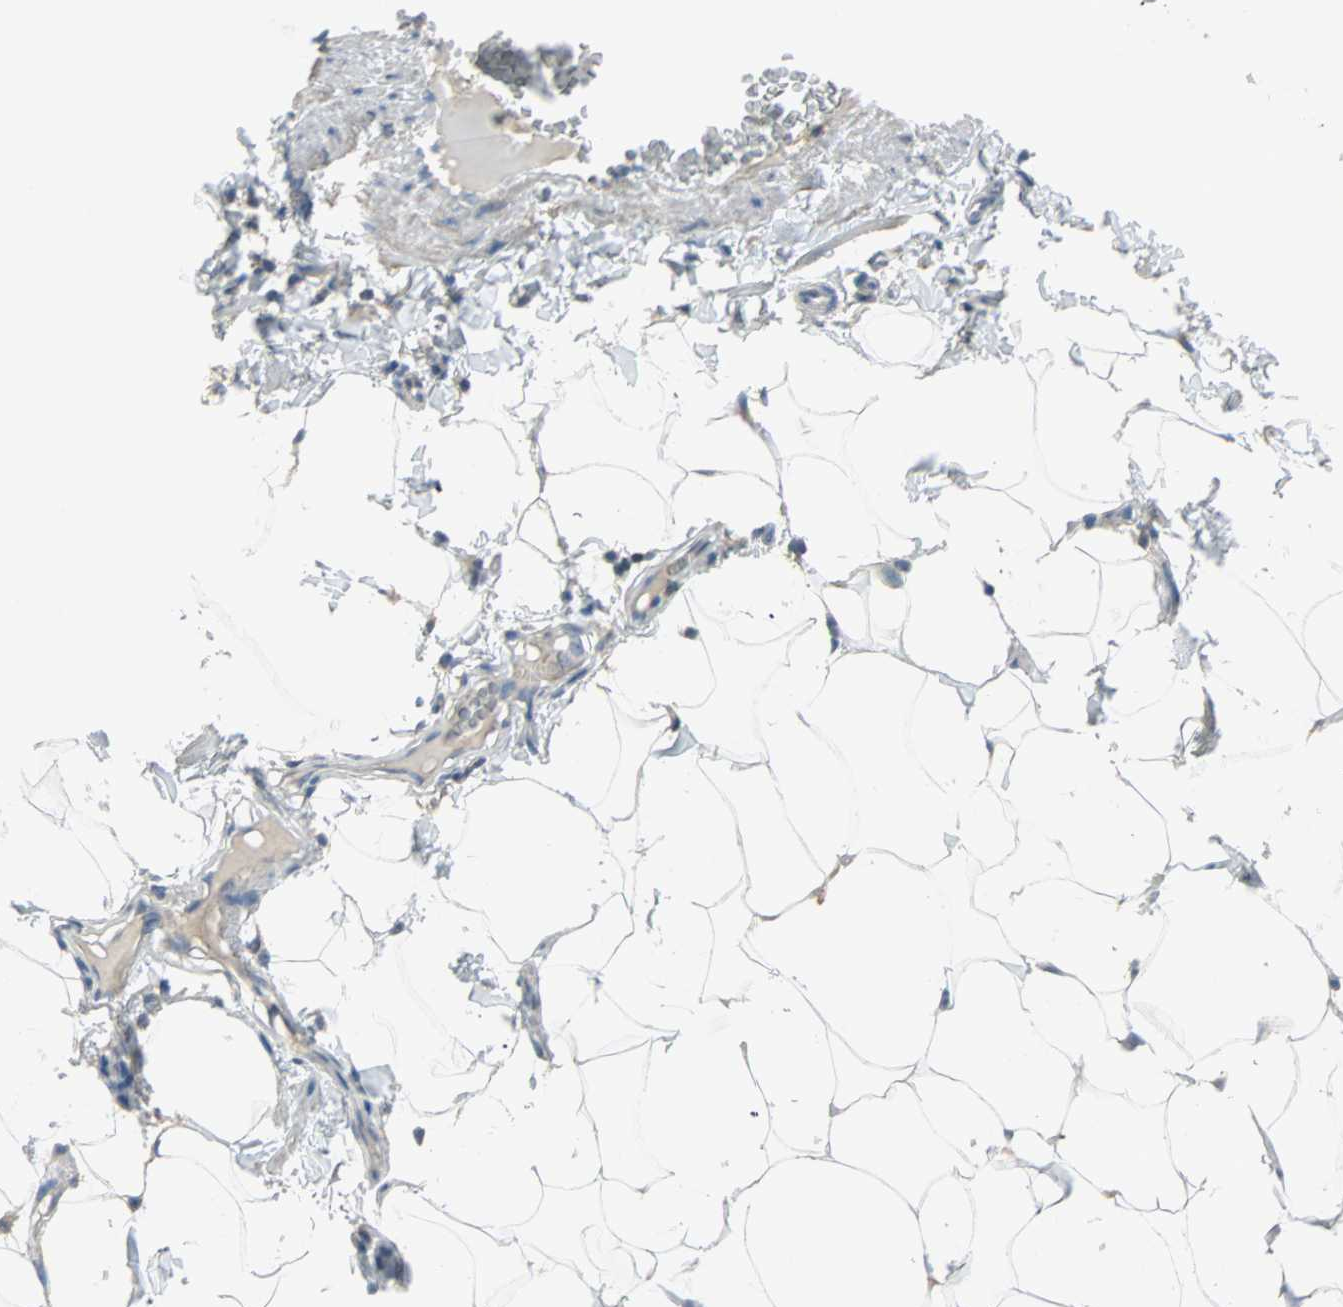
{"staining": {"intensity": "negative", "quantity": "none", "location": "none"}, "tissue": "adipose tissue", "cell_type": "Adipocytes", "image_type": "normal", "snomed": [{"axis": "morphology", "description": "Normal tissue, NOS"}, {"axis": "topography", "description": "Vascular tissue"}], "caption": "This is an immunohistochemistry image of normal adipose tissue. There is no staining in adipocytes.", "gene": "ACVRL1", "patient": {"sex": "male", "age": 41}}